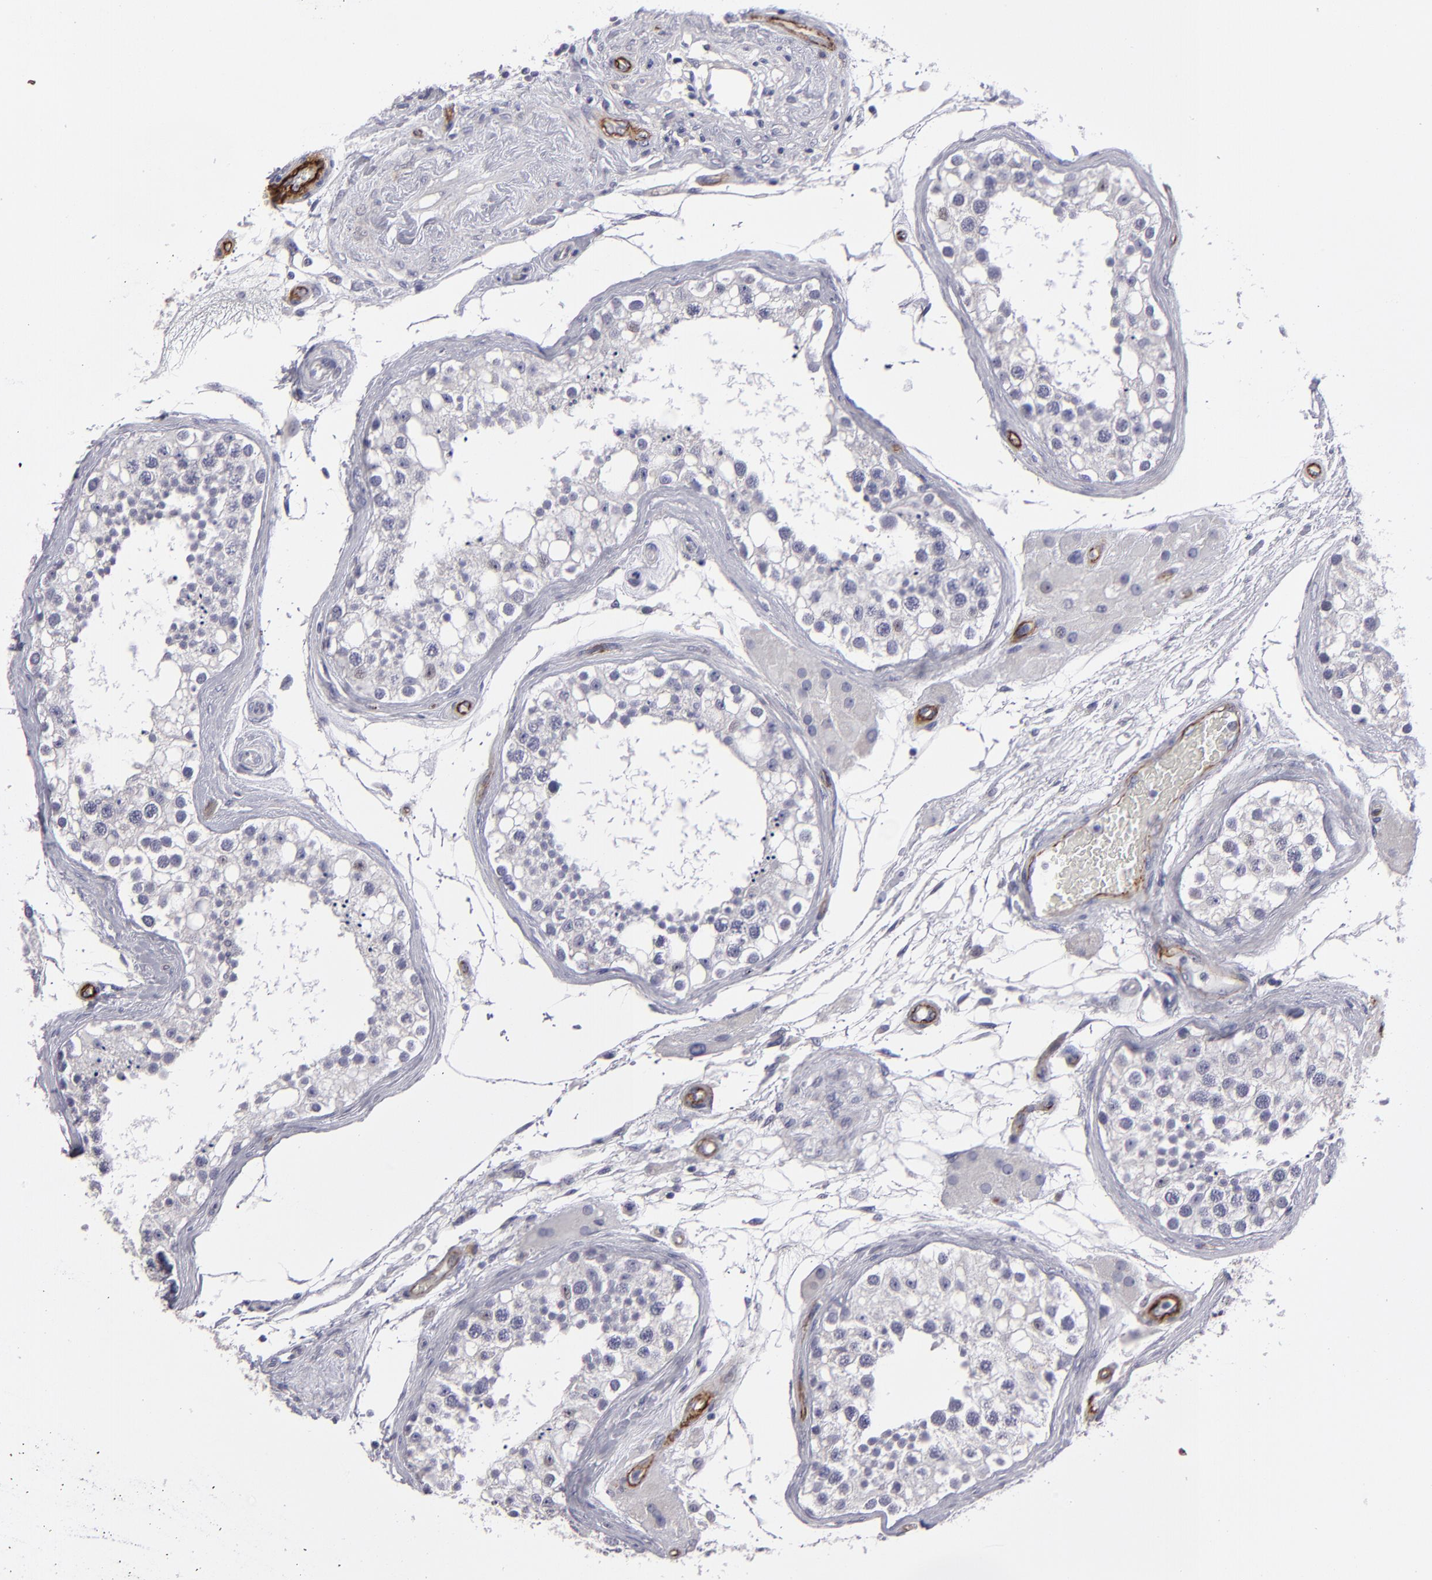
{"staining": {"intensity": "negative", "quantity": "none", "location": "none"}, "tissue": "testis", "cell_type": "Cells in seminiferous ducts", "image_type": "normal", "snomed": [{"axis": "morphology", "description": "Normal tissue, NOS"}, {"axis": "topography", "description": "Testis"}], "caption": "IHC image of normal human testis stained for a protein (brown), which shows no positivity in cells in seminiferous ducts.", "gene": "ZNF175", "patient": {"sex": "male", "age": 68}}